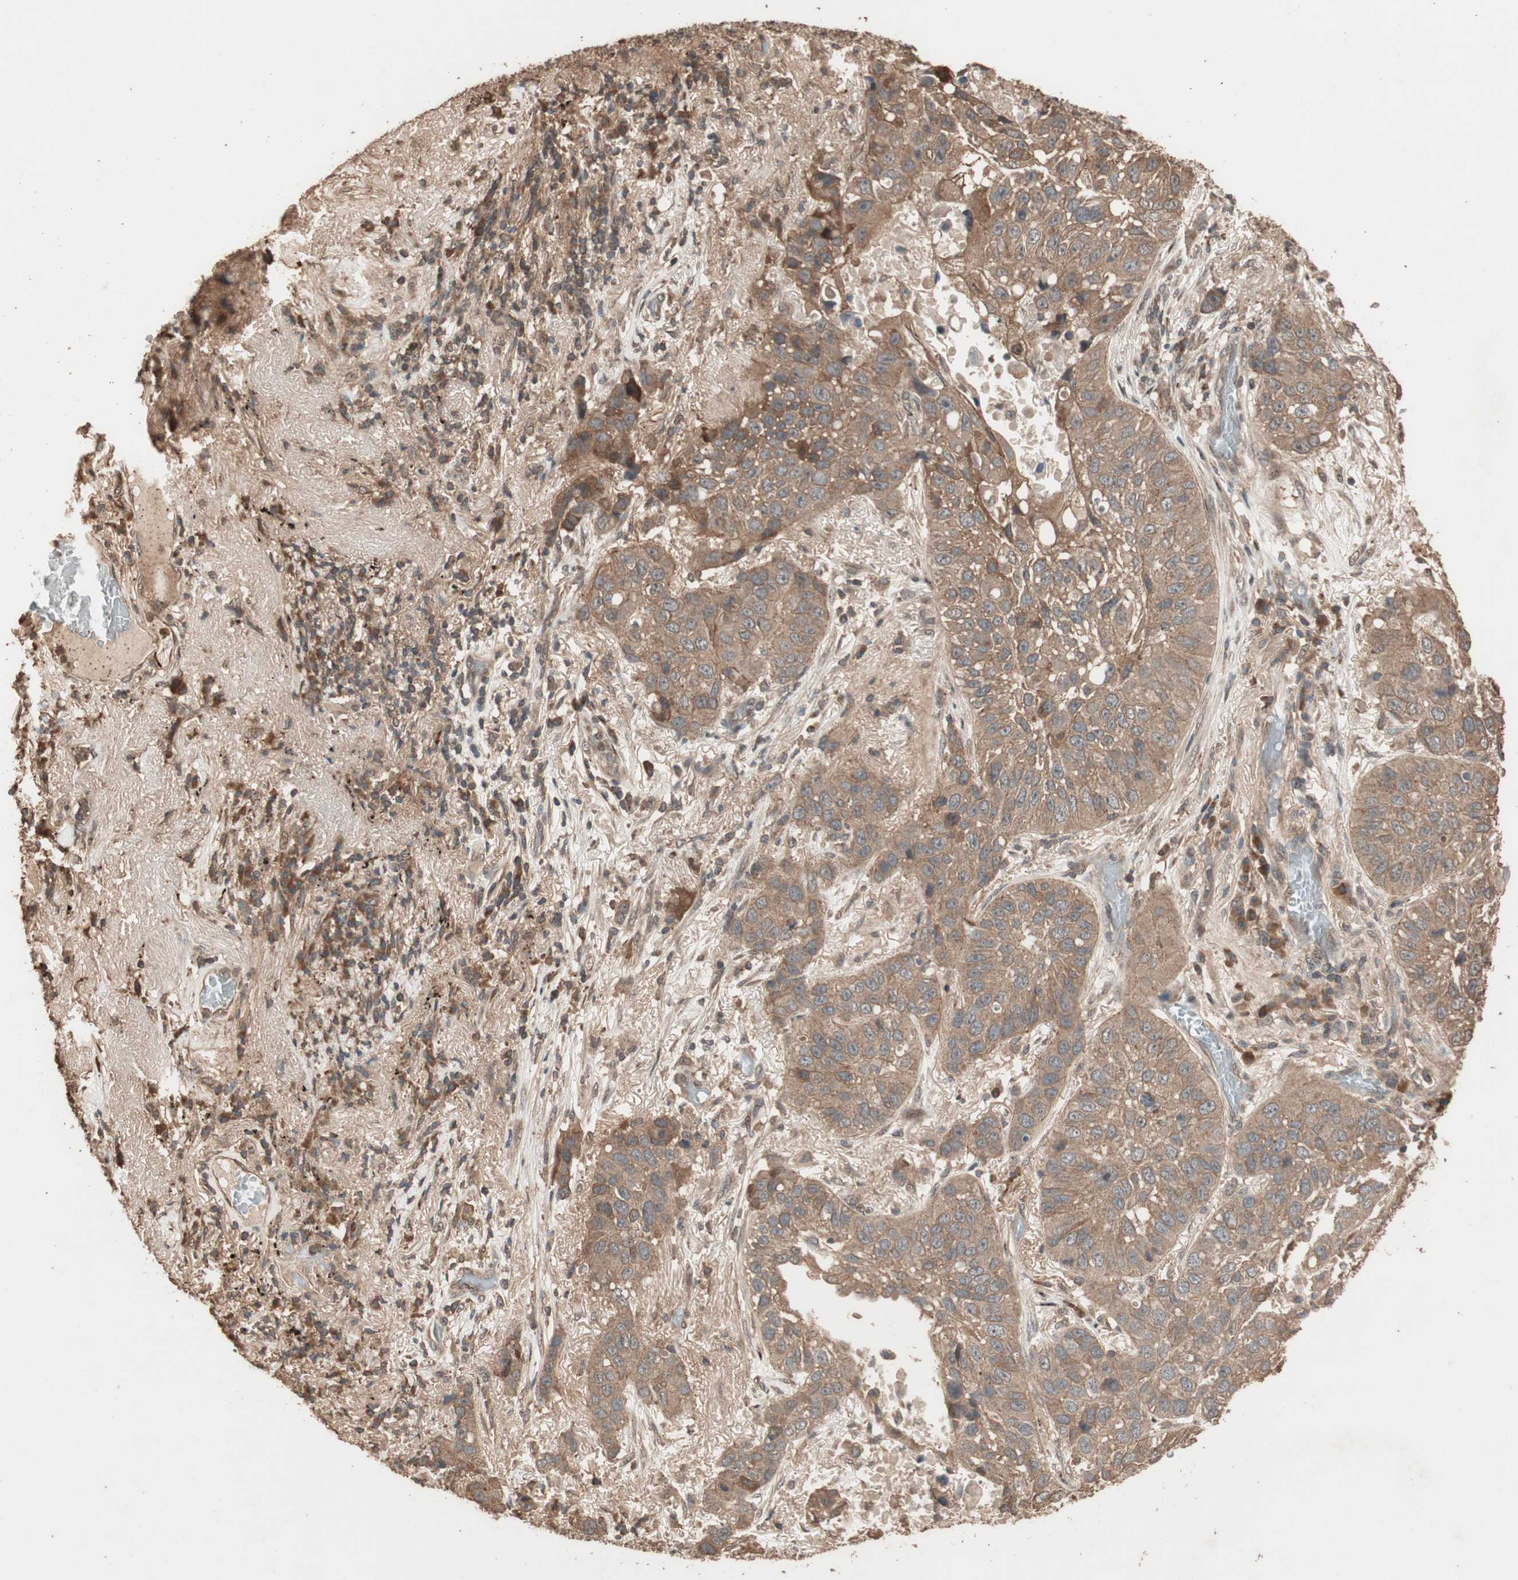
{"staining": {"intensity": "moderate", "quantity": ">75%", "location": "cytoplasmic/membranous"}, "tissue": "lung cancer", "cell_type": "Tumor cells", "image_type": "cancer", "snomed": [{"axis": "morphology", "description": "Squamous cell carcinoma, NOS"}, {"axis": "topography", "description": "Lung"}], "caption": "IHC image of human squamous cell carcinoma (lung) stained for a protein (brown), which shows medium levels of moderate cytoplasmic/membranous staining in about >75% of tumor cells.", "gene": "USP20", "patient": {"sex": "male", "age": 57}}